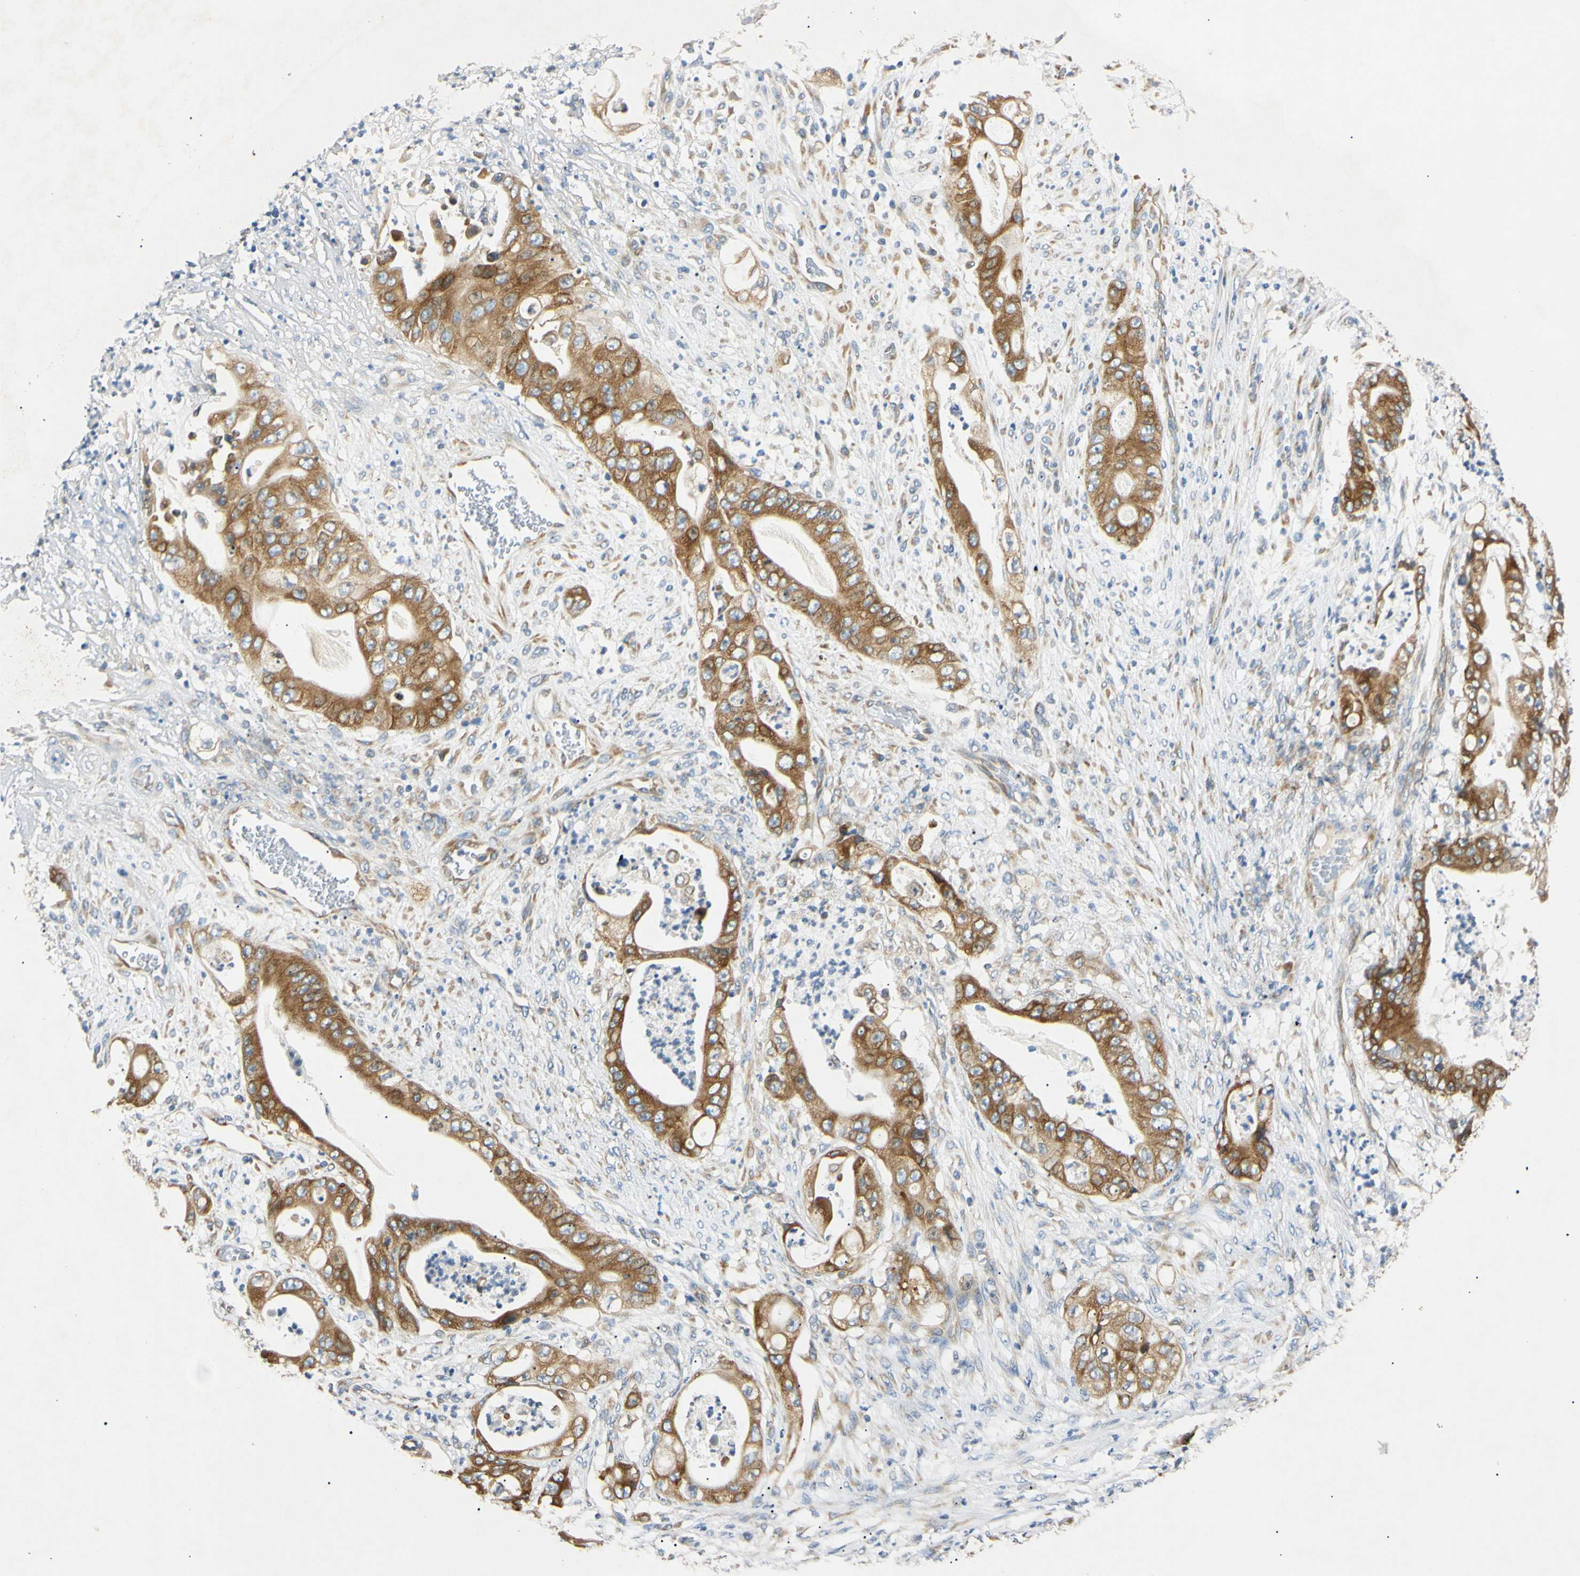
{"staining": {"intensity": "moderate", "quantity": ">75%", "location": "cytoplasmic/membranous"}, "tissue": "stomach cancer", "cell_type": "Tumor cells", "image_type": "cancer", "snomed": [{"axis": "morphology", "description": "Adenocarcinoma, NOS"}, {"axis": "topography", "description": "Stomach"}], "caption": "Moderate cytoplasmic/membranous positivity for a protein is appreciated in approximately >75% of tumor cells of stomach cancer (adenocarcinoma) using immunohistochemistry.", "gene": "DNAJB12", "patient": {"sex": "female", "age": 73}}